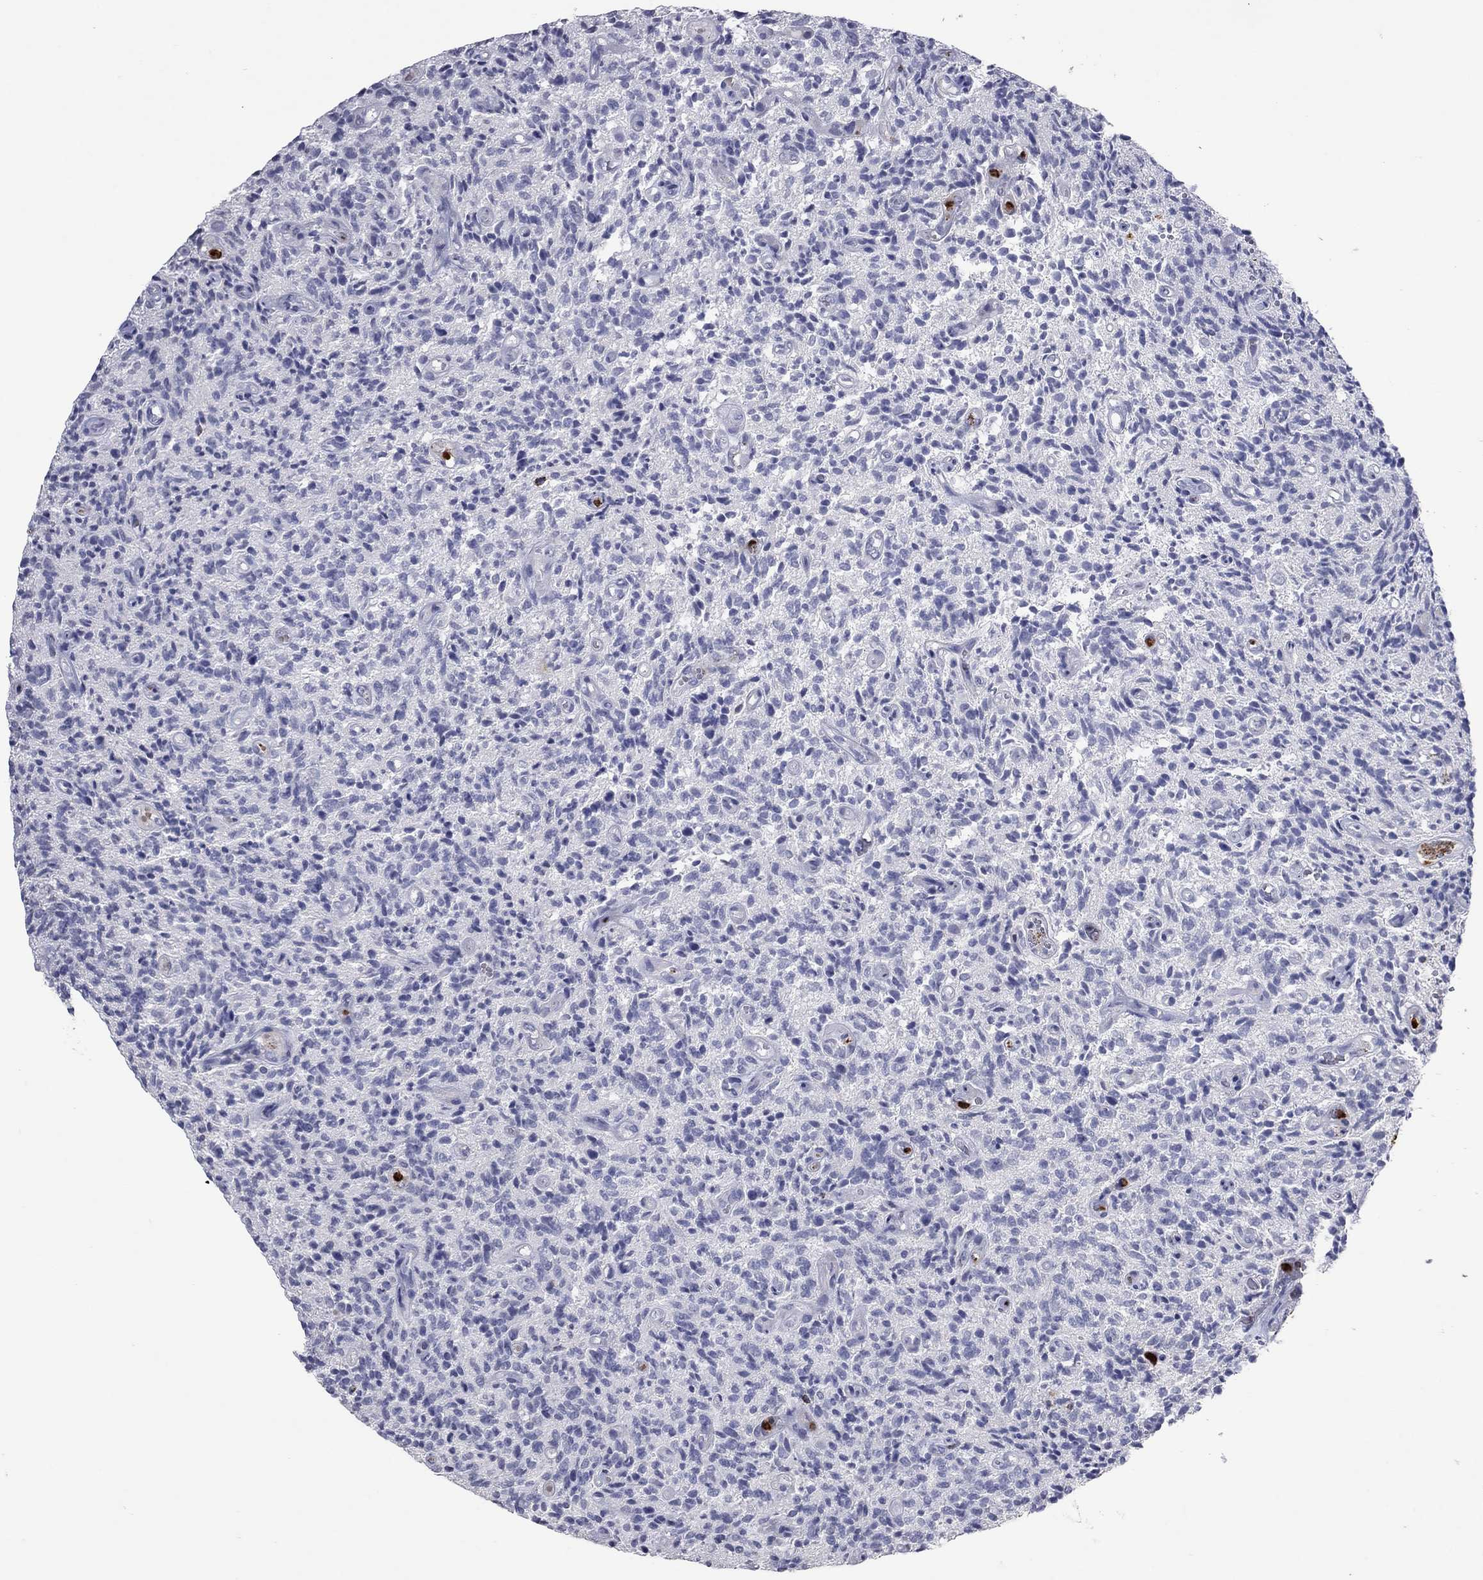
{"staining": {"intensity": "negative", "quantity": "none", "location": "none"}, "tissue": "glioma", "cell_type": "Tumor cells", "image_type": "cancer", "snomed": [{"axis": "morphology", "description": "Glioma, malignant, High grade"}, {"axis": "topography", "description": "Brain"}], "caption": "The photomicrograph displays no significant positivity in tumor cells of high-grade glioma (malignant). Brightfield microscopy of immunohistochemistry stained with DAB (brown) and hematoxylin (blue), captured at high magnification.", "gene": "CCL5", "patient": {"sex": "male", "age": 64}}